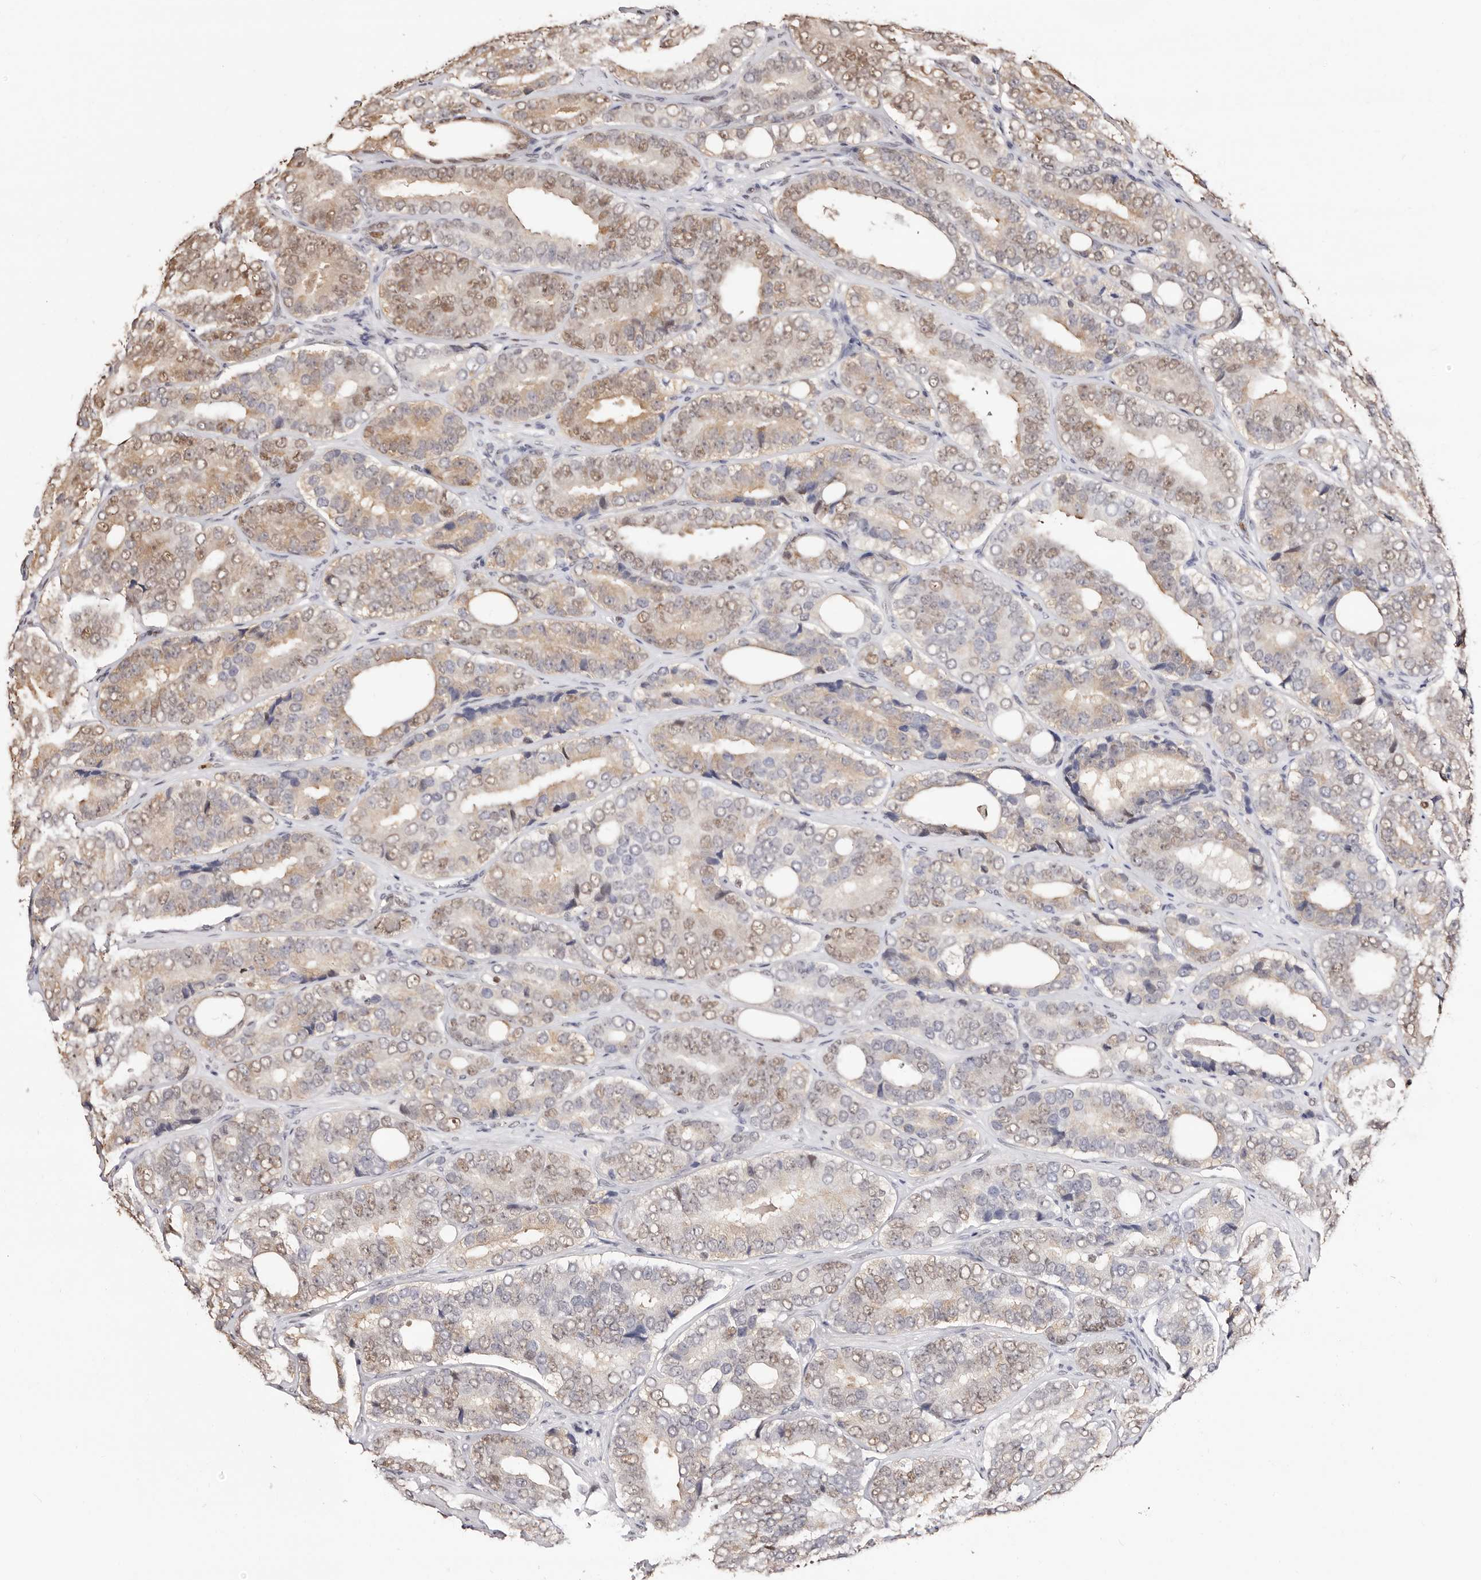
{"staining": {"intensity": "moderate", "quantity": "25%-75%", "location": "cytoplasmic/membranous,nuclear"}, "tissue": "prostate cancer", "cell_type": "Tumor cells", "image_type": "cancer", "snomed": [{"axis": "morphology", "description": "Adenocarcinoma, High grade"}, {"axis": "topography", "description": "Prostate"}], "caption": "High-grade adenocarcinoma (prostate) stained with immunohistochemistry (IHC) exhibits moderate cytoplasmic/membranous and nuclear staining in approximately 25%-75% of tumor cells.", "gene": "TKT", "patient": {"sex": "male", "age": 56}}